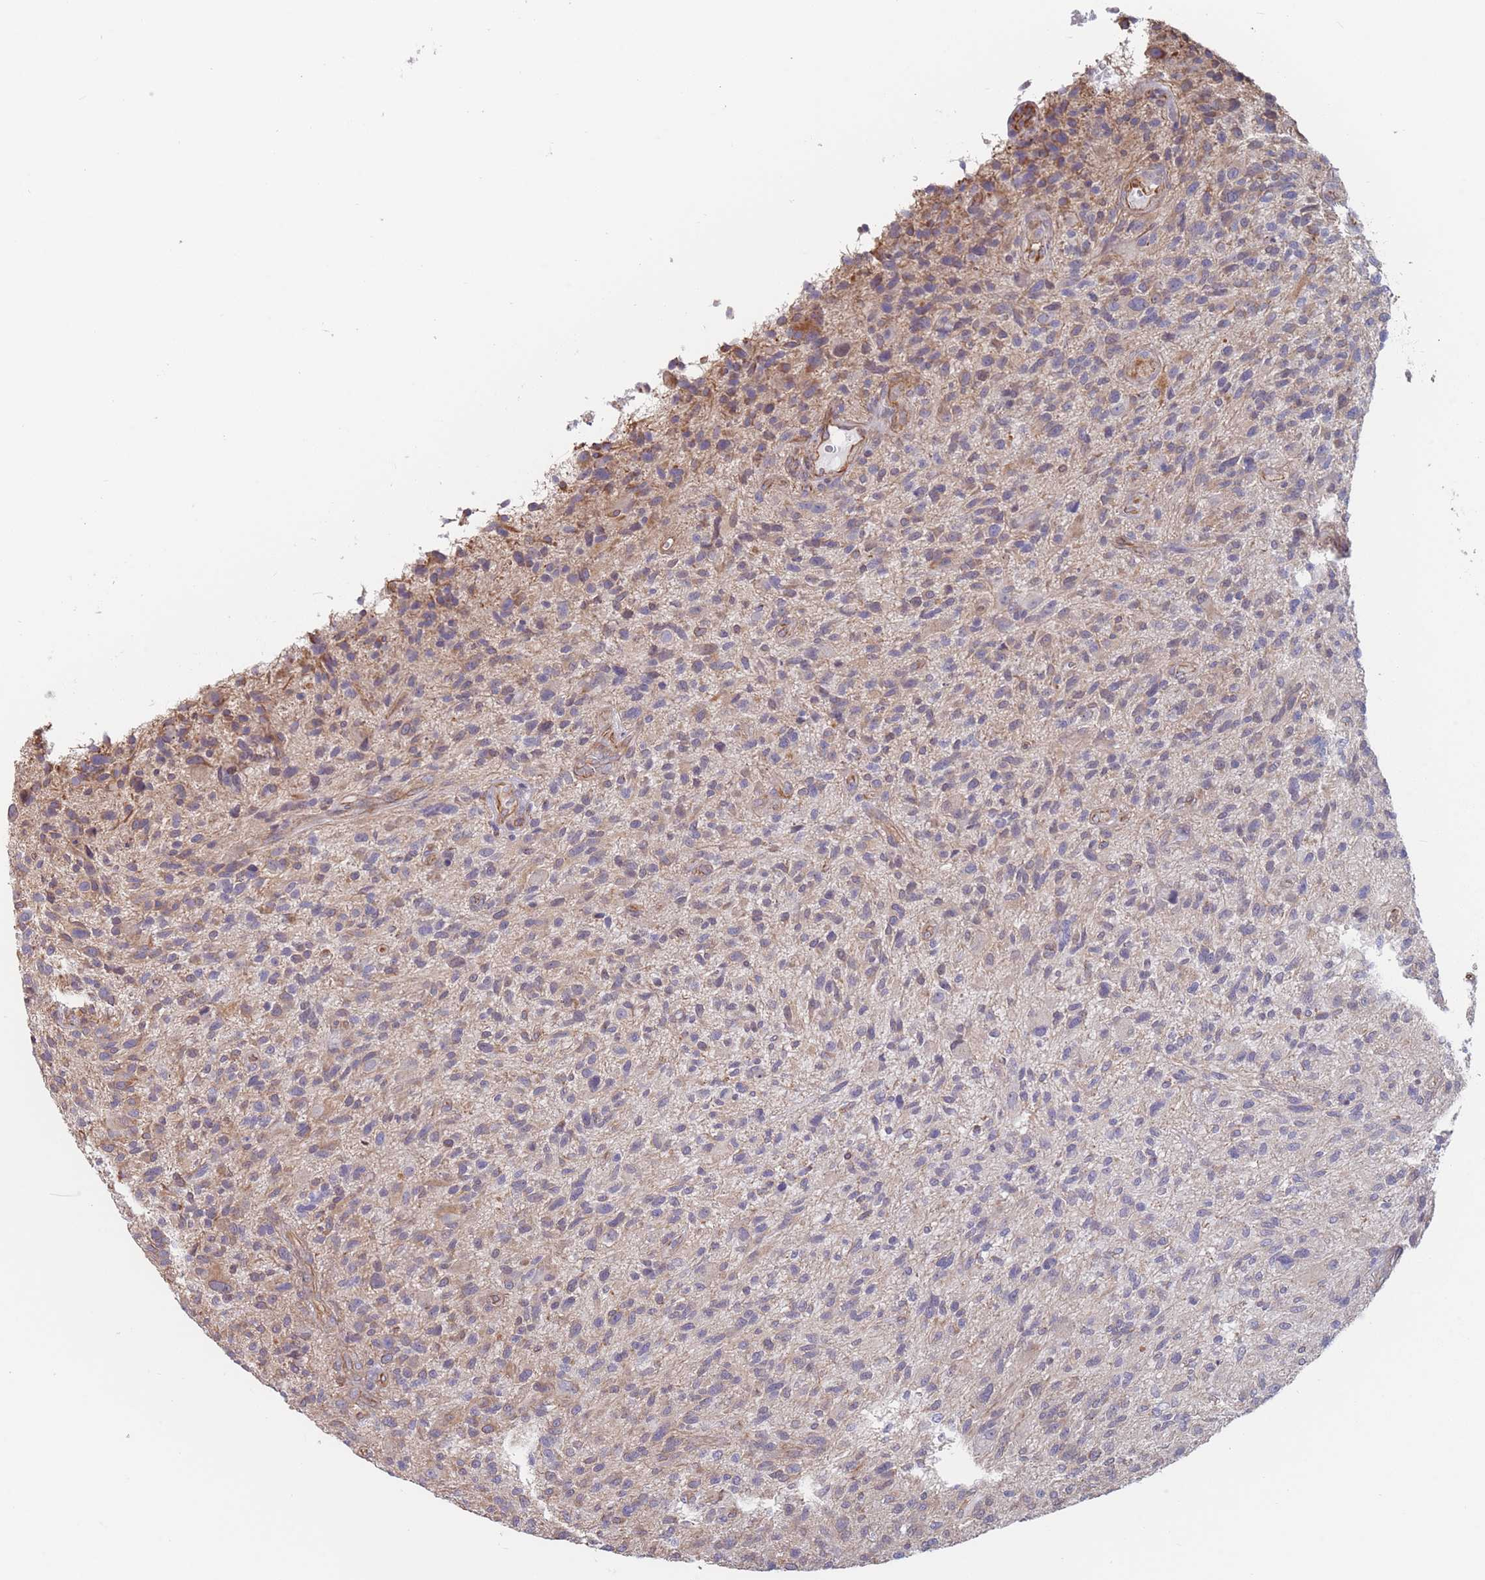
{"staining": {"intensity": "weak", "quantity": "<25%", "location": "cytoplasmic/membranous"}, "tissue": "glioma", "cell_type": "Tumor cells", "image_type": "cancer", "snomed": [{"axis": "morphology", "description": "Glioma, malignant, High grade"}, {"axis": "topography", "description": "Brain"}], "caption": "Immunohistochemical staining of human glioma demonstrates no significant positivity in tumor cells. Brightfield microscopy of immunohistochemistry (IHC) stained with DAB (3,3'-diaminobenzidine) (brown) and hematoxylin (blue), captured at high magnification.", "gene": "SLC1A6", "patient": {"sex": "male", "age": 47}}